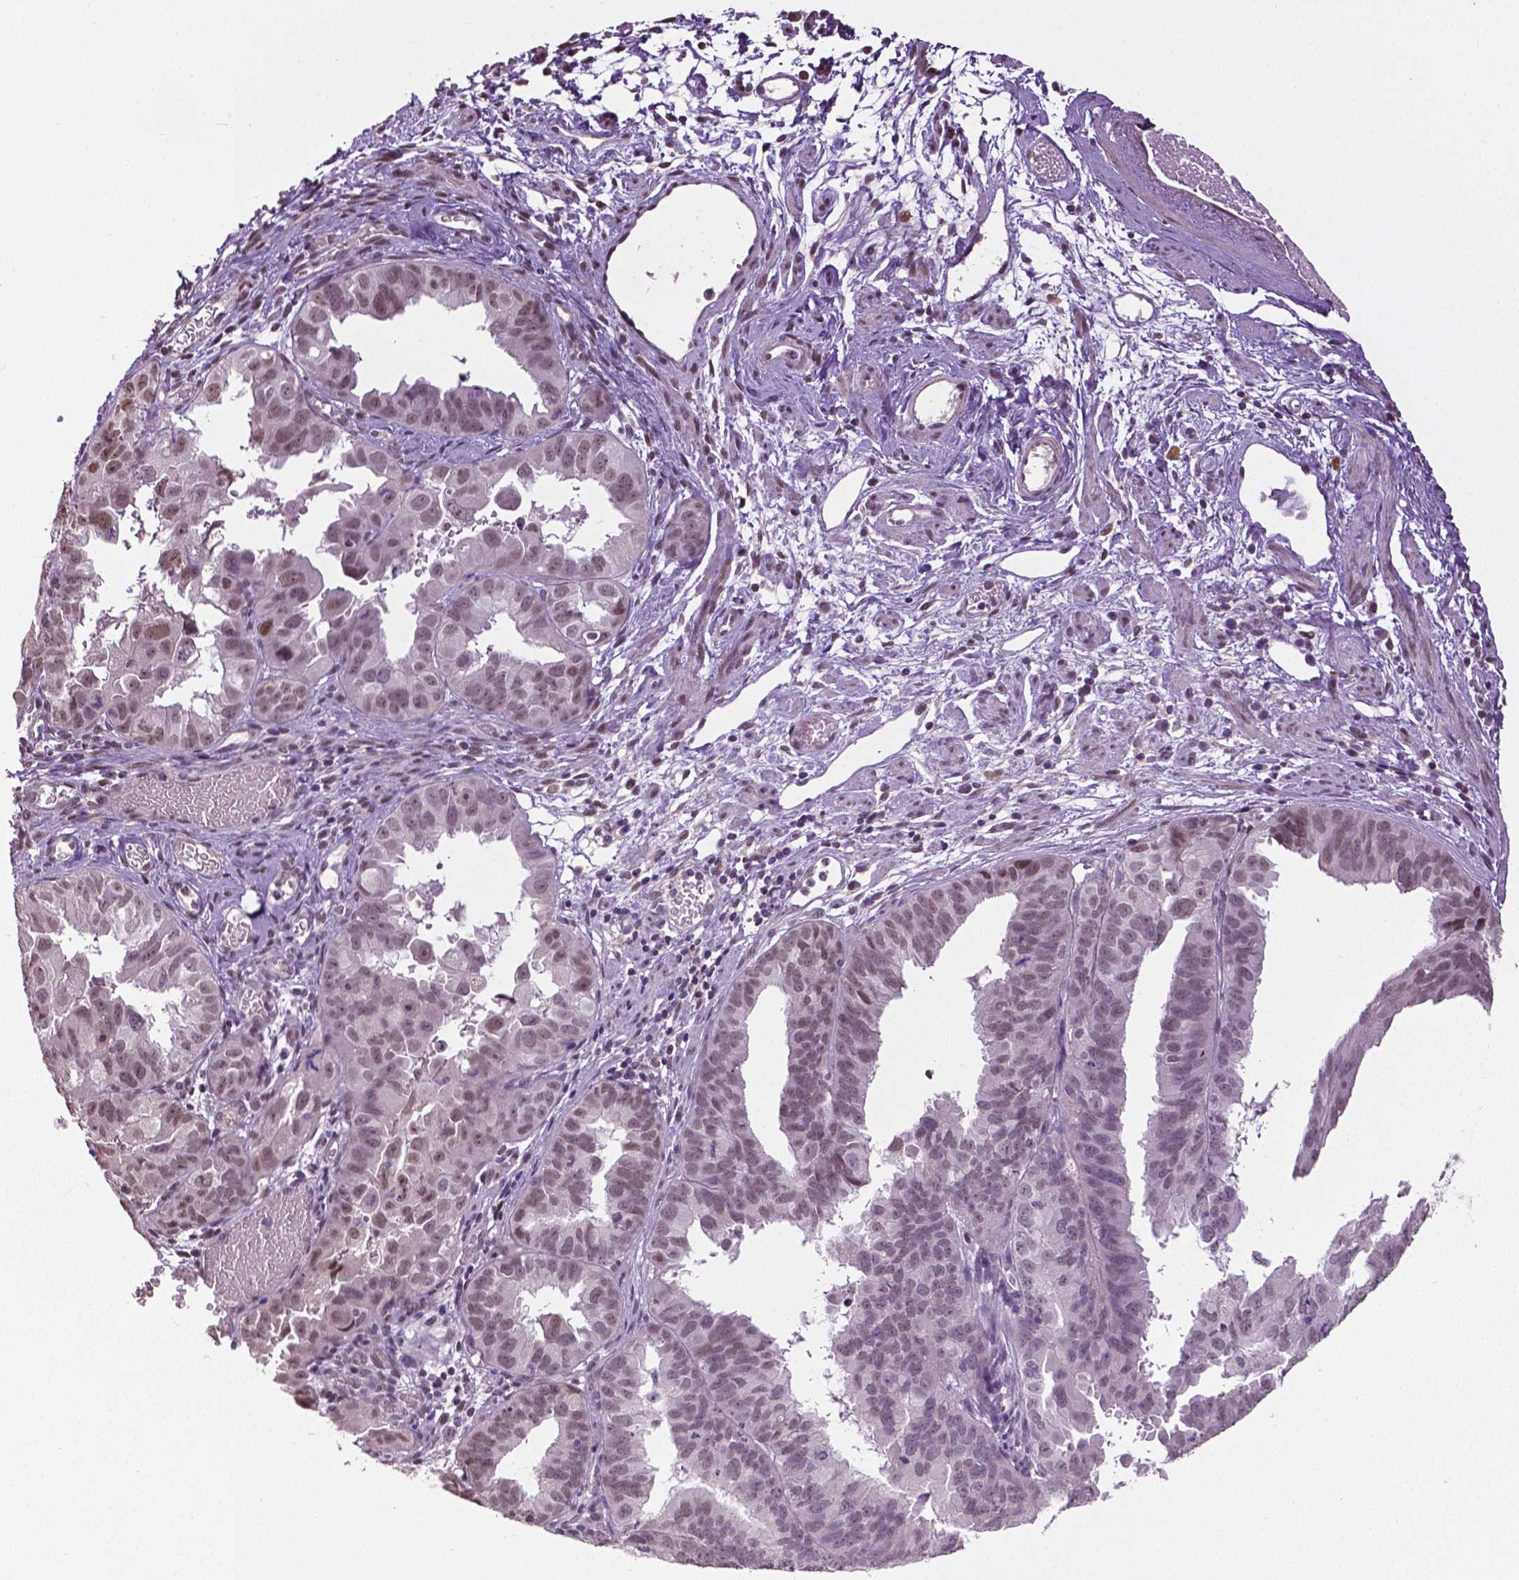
{"staining": {"intensity": "weak", "quantity": "25%-75%", "location": "nuclear"}, "tissue": "ovarian cancer", "cell_type": "Tumor cells", "image_type": "cancer", "snomed": [{"axis": "morphology", "description": "Carcinoma, endometroid"}, {"axis": "topography", "description": "Ovary"}], "caption": "Protein expression by IHC displays weak nuclear positivity in about 25%-75% of tumor cells in ovarian cancer (endometroid carcinoma). (DAB (3,3'-diaminobenzidine) IHC, brown staining for protein, blue staining for nuclei).", "gene": "DLX5", "patient": {"sex": "female", "age": 85}}